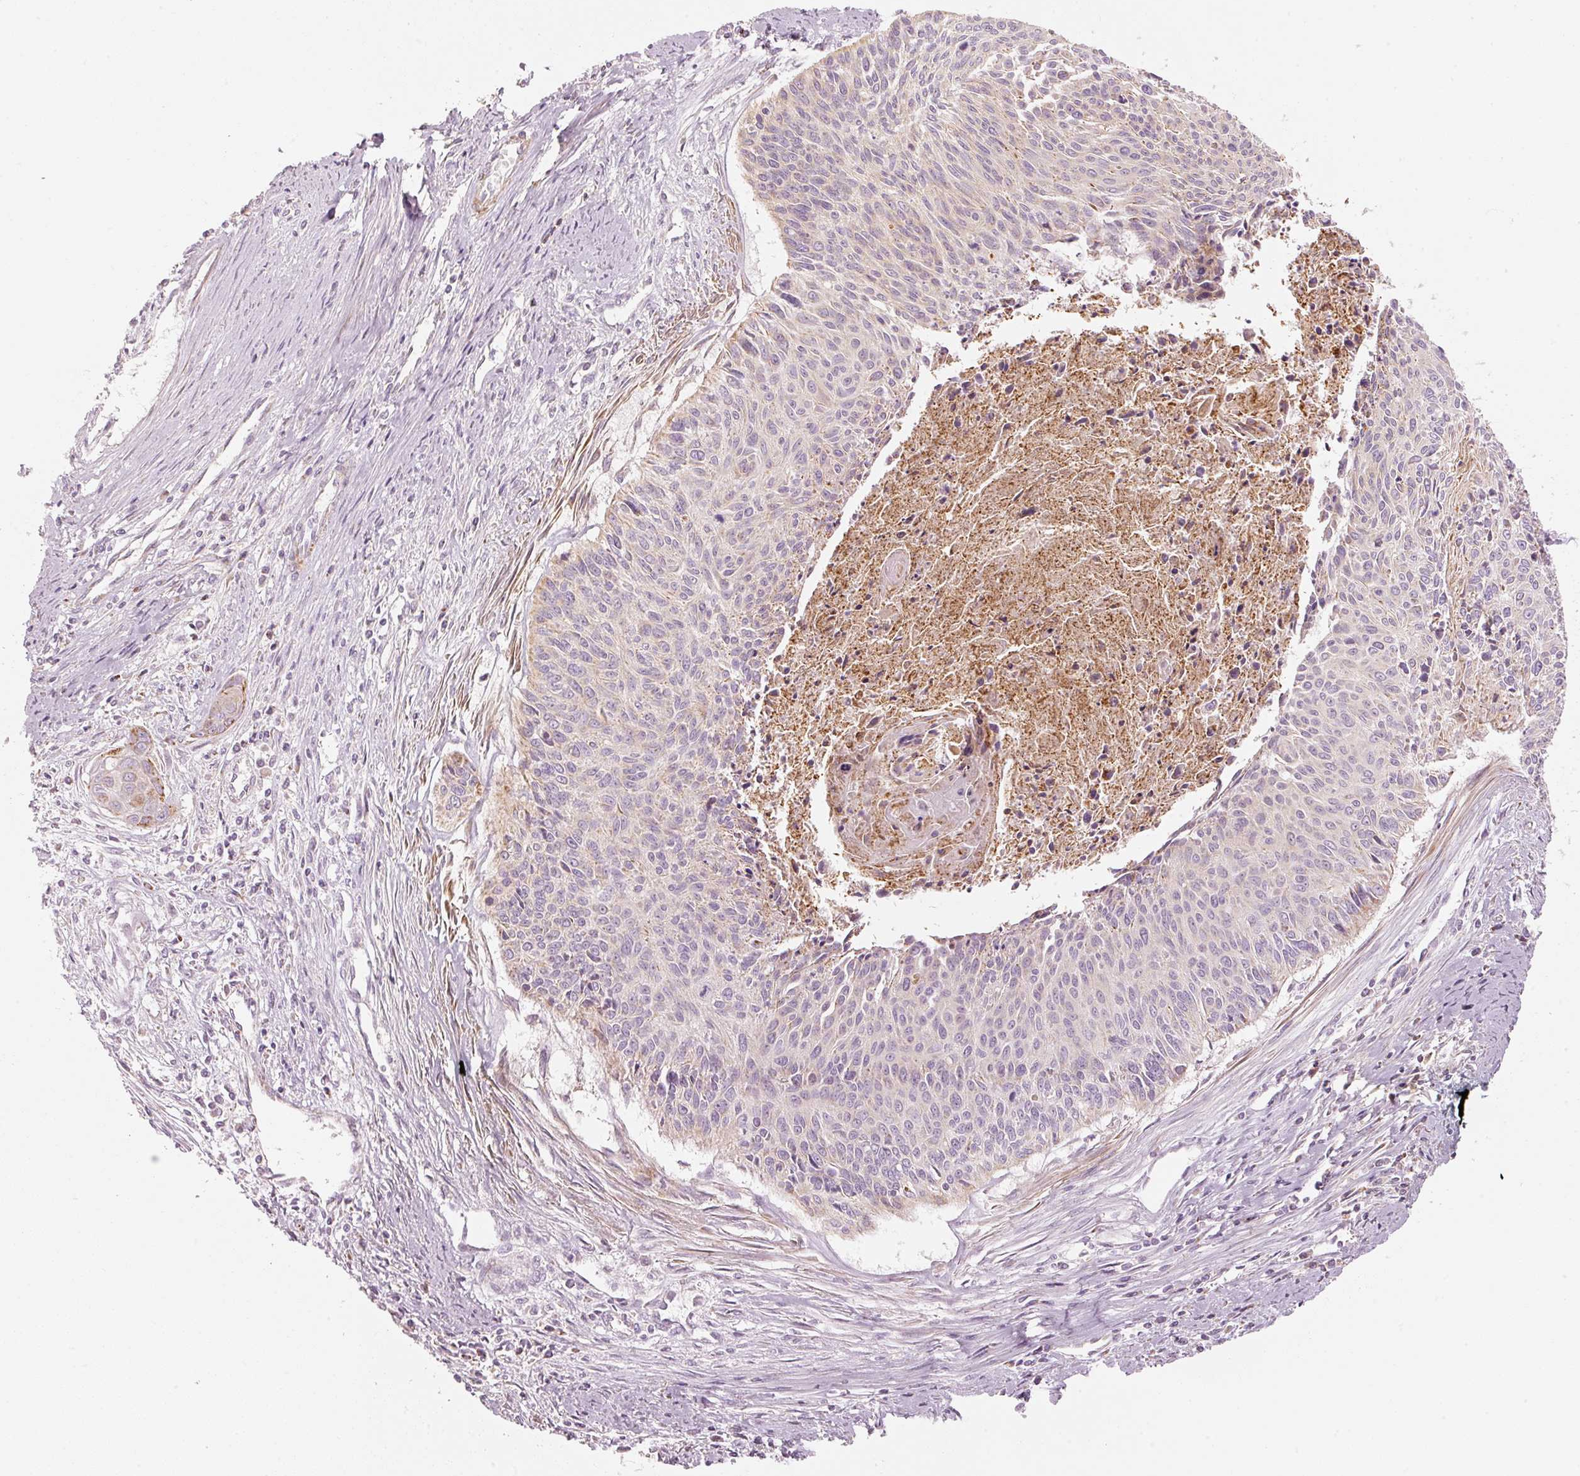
{"staining": {"intensity": "negative", "quantity": "none", "location": "none"}, "tissue": "cervical cancer", "cell_type": "Tumor cells", "image_type": "cancer", "snomed": [{"axis": "morphology", "description": "Squamous cell carcinoma, NOS"}, {"axis": "topography", "description": "Cervix"}], "caption": "This is a micrograph of immunohistochemistry (IHC) staining of squamous cell carcinoma (cervical), which shows no staining in tumor cells. The staining is performed using DAB brown chromogen with nuclei counter-stained in using hematoxylin.", "gene": "C17orf98", "patient": {"sex": "female", "age": 55}}